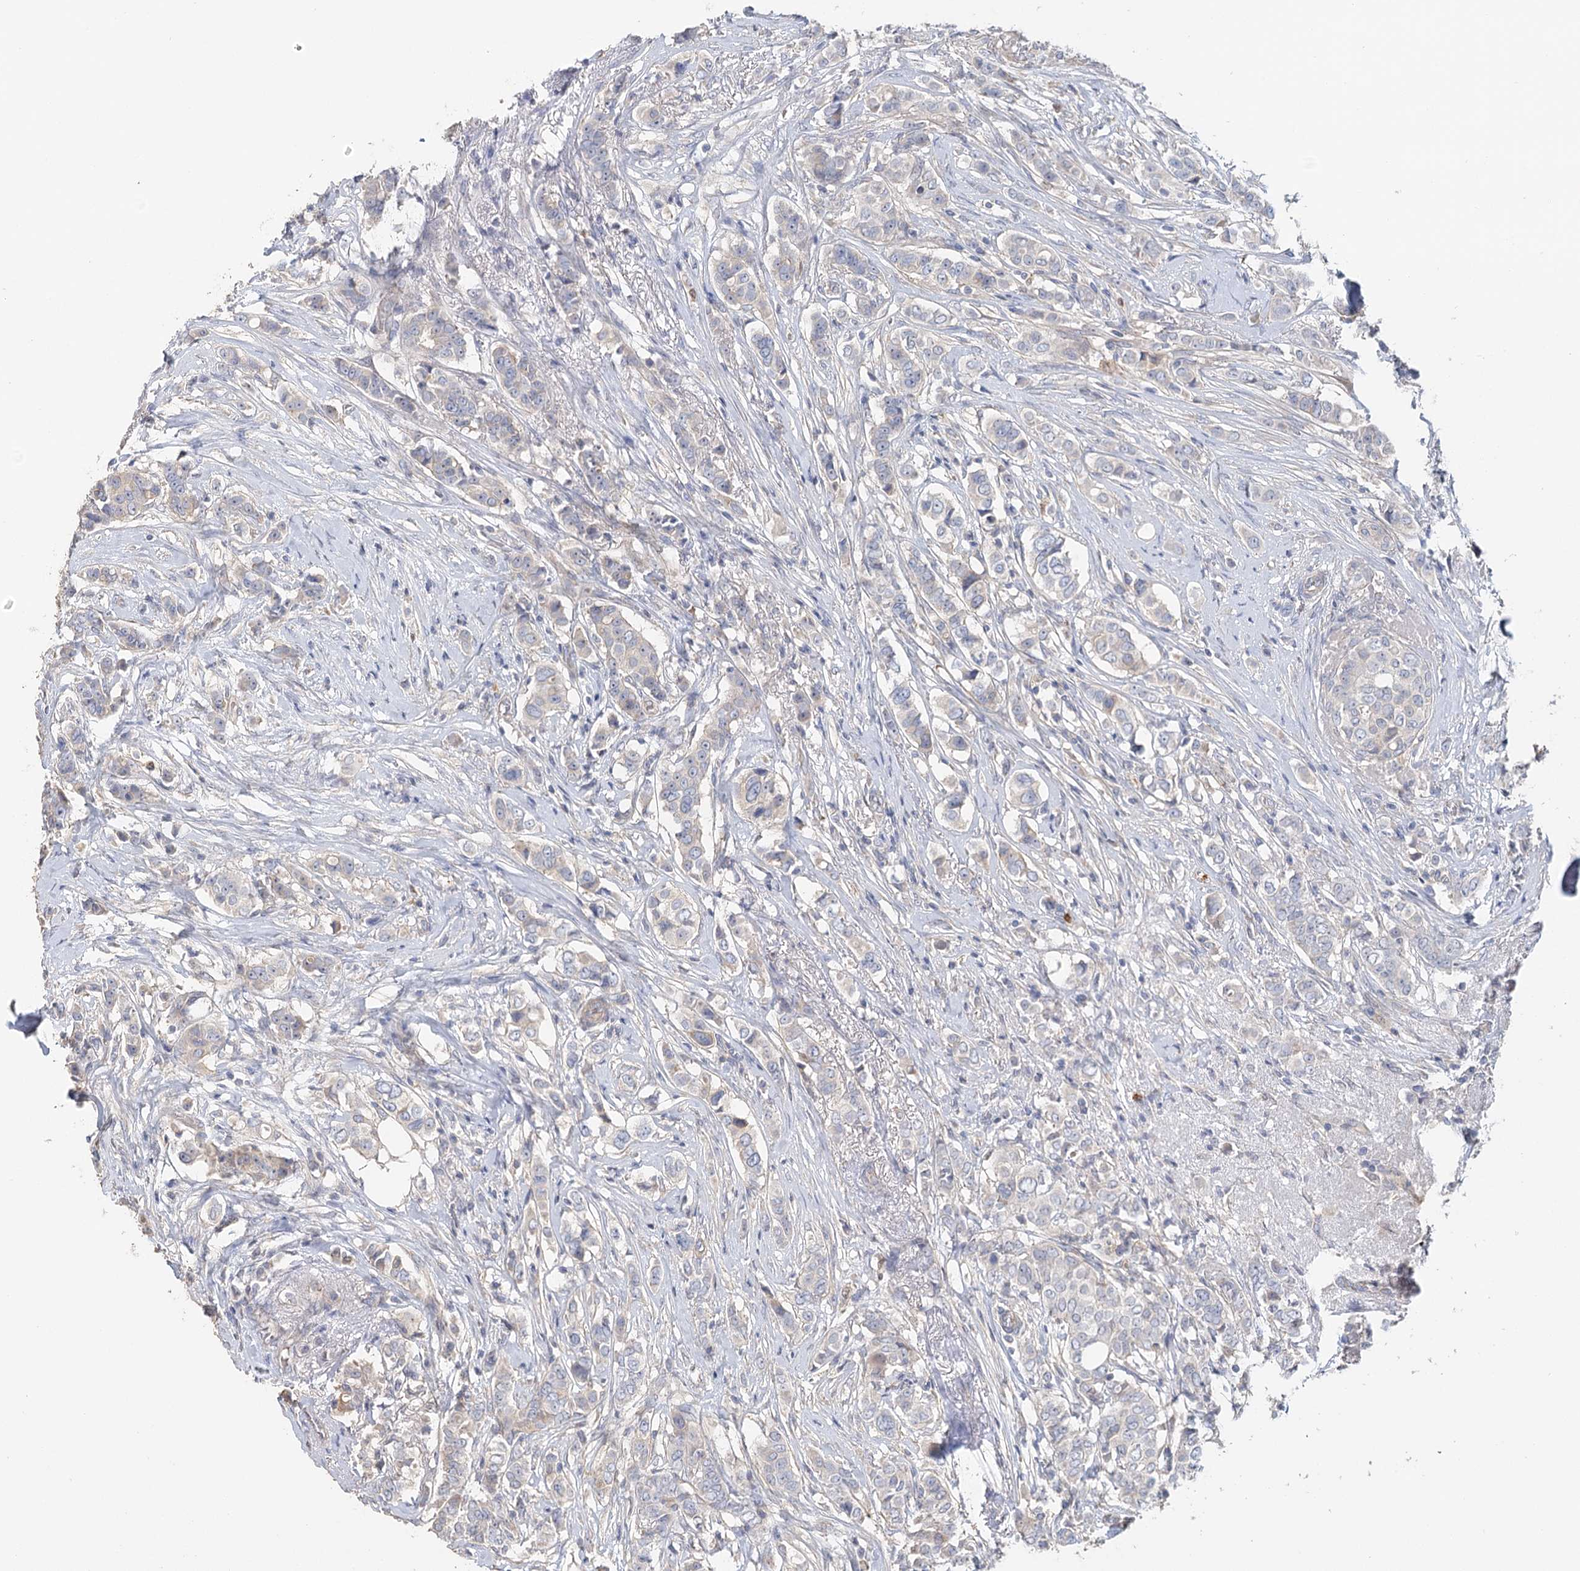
{"staining": {"intensity": "negative", "quantity": "none", "location": "none"}, "tissue": "breast cancer", "cell_type": "Tumor cells", "image_type": "cancer", "snomed": [{"axis": "morphology", "description": "Lobular carcinoma"}, {"axis": "topography", "description": "Breast"}], "caption": "Tumor cells are negative for brown protein staining in breast cancer.", "gene": "EPB41L5", "patient": {"sex": "female", "age": 51}}